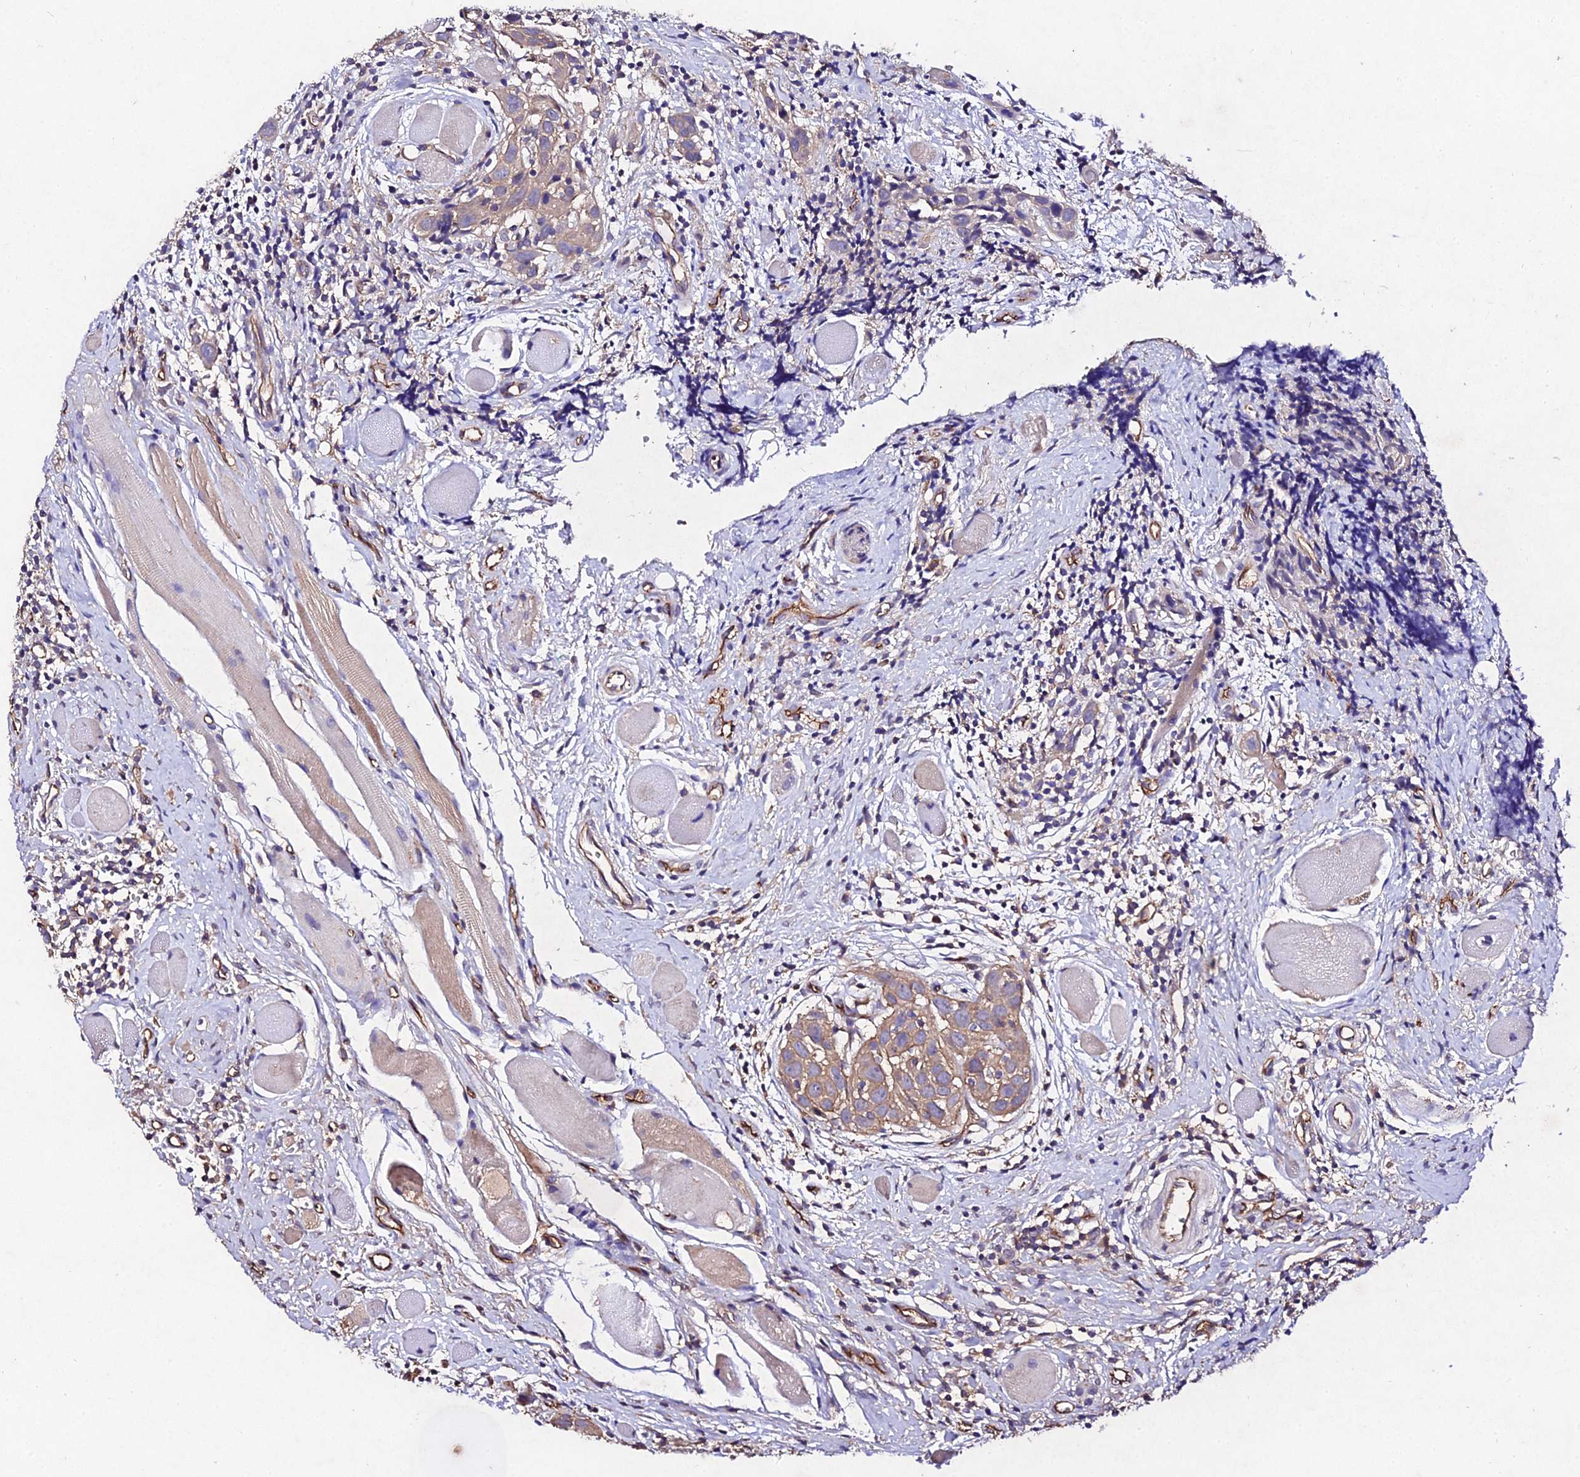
{"staining": {"intensity": "moderate", "quantity": ">75%", "location": "cytoplasmic/membranous"}, "tissue": "head and neck cancer", "cell_type": "Tumor cells", "image_type": "cancer", "snomed": [{"axis": "morphology", "description": "Squamous cell carcinoma, NOS"}, {"axis": "topography", "description": "Oral tissue"}, {"axis": "topography", "description": "Head-Neck"}], "caption": "Immunohistochemistry of human squamous cell carcinoma (head and neck) displays medium levels of moderate cytoplasmic/membranous positivity in approximately >75% of tumor cells. (DAB = brown stain, brightfield microscopy at high magnification).", "gene": "AP3M2", "patient": {"sex": "female", "age": 50}}